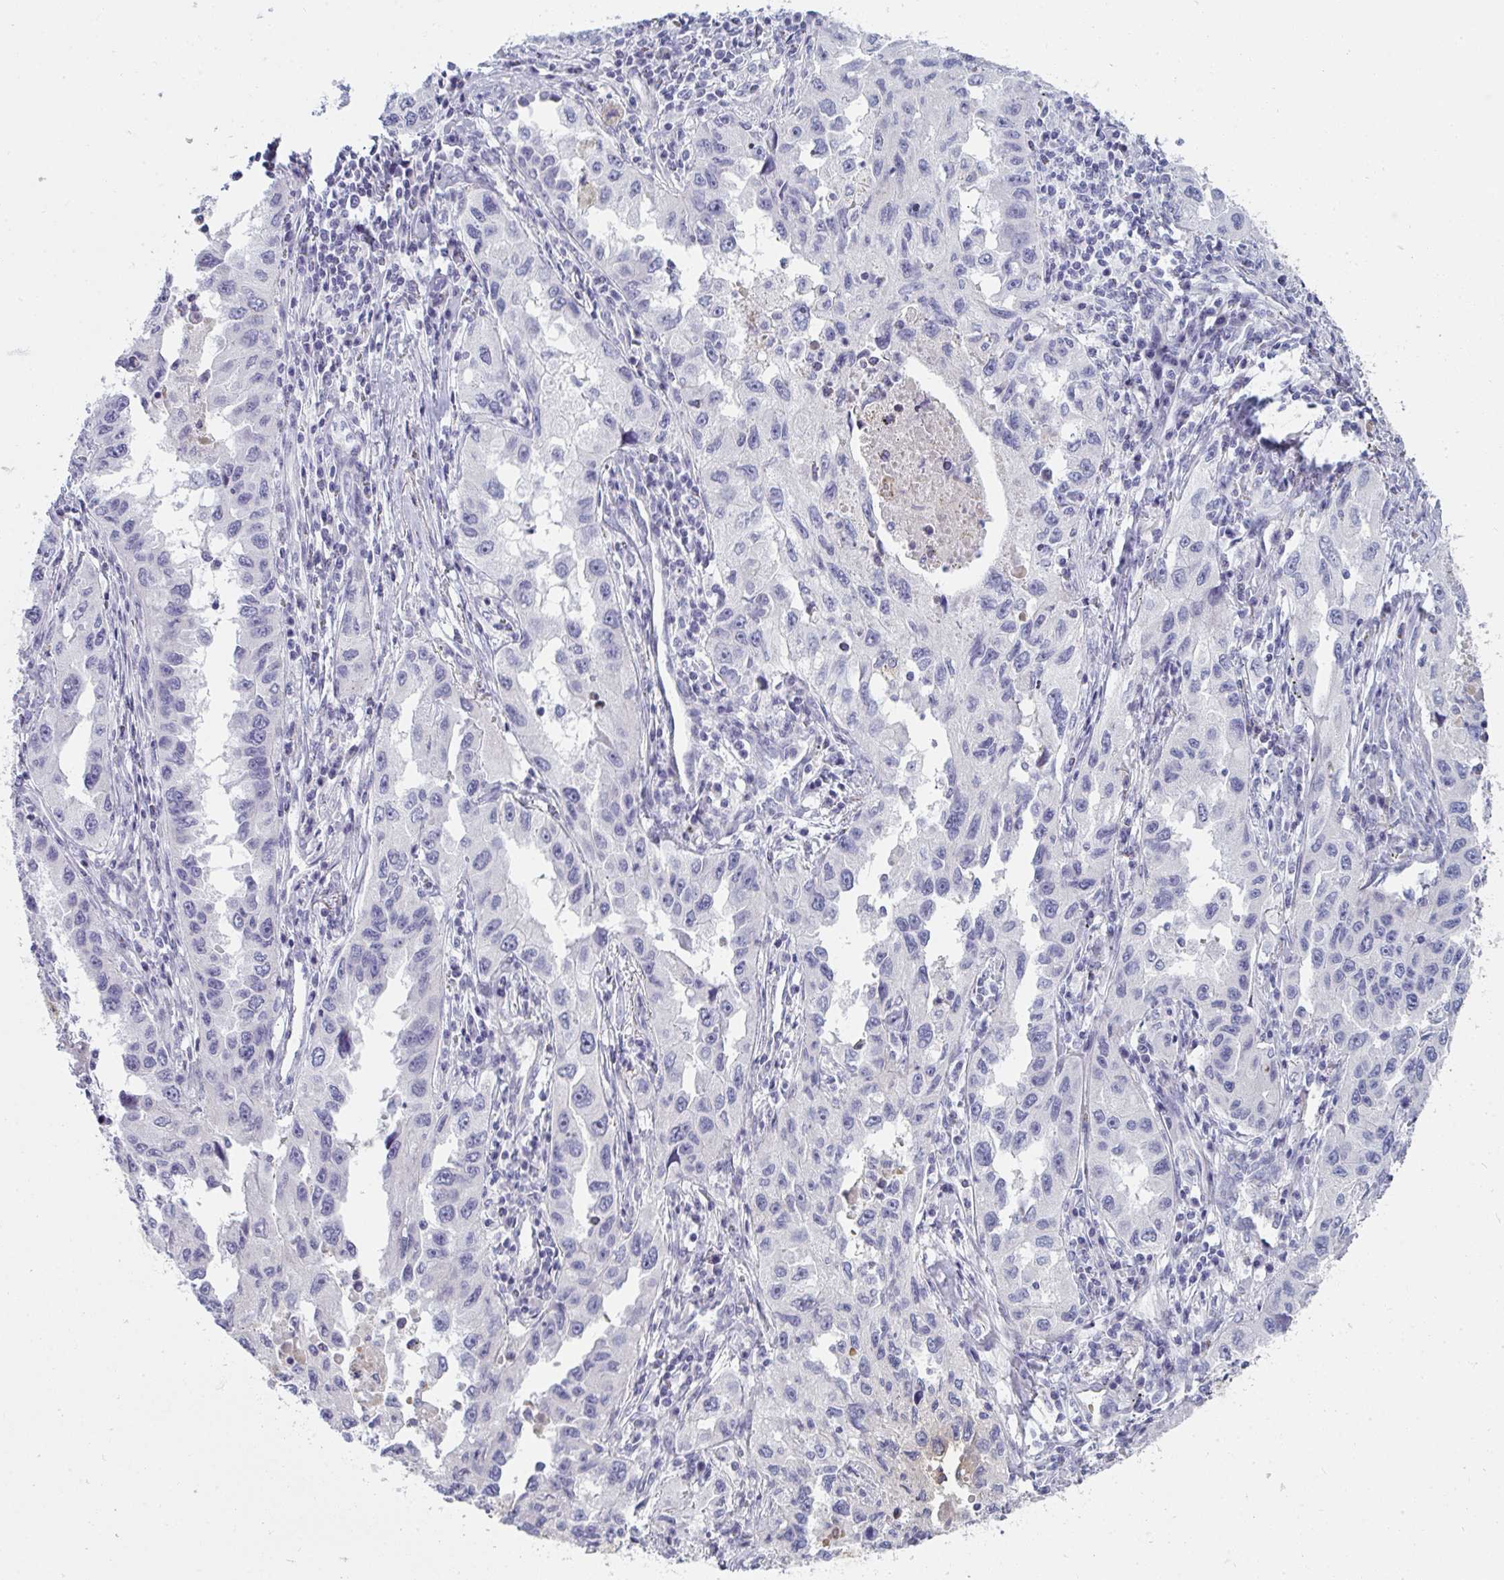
{"staining": {"intensity": "negative", "quantity": "none", "location": "none"}, "tissue": "lung cancer", "cell_type": "Tumor cells", "image_type": "cancer", "snomed": [{"axis": "morphology", "description": "Adenocarcinoma, NOS"}, {"axis": "topography", "description": "Lung"}], "caption": "Tumor cells show no significant expression in lung cancer.", "gene": "SHB", "patient": {"sex": "female", "age": 73}}